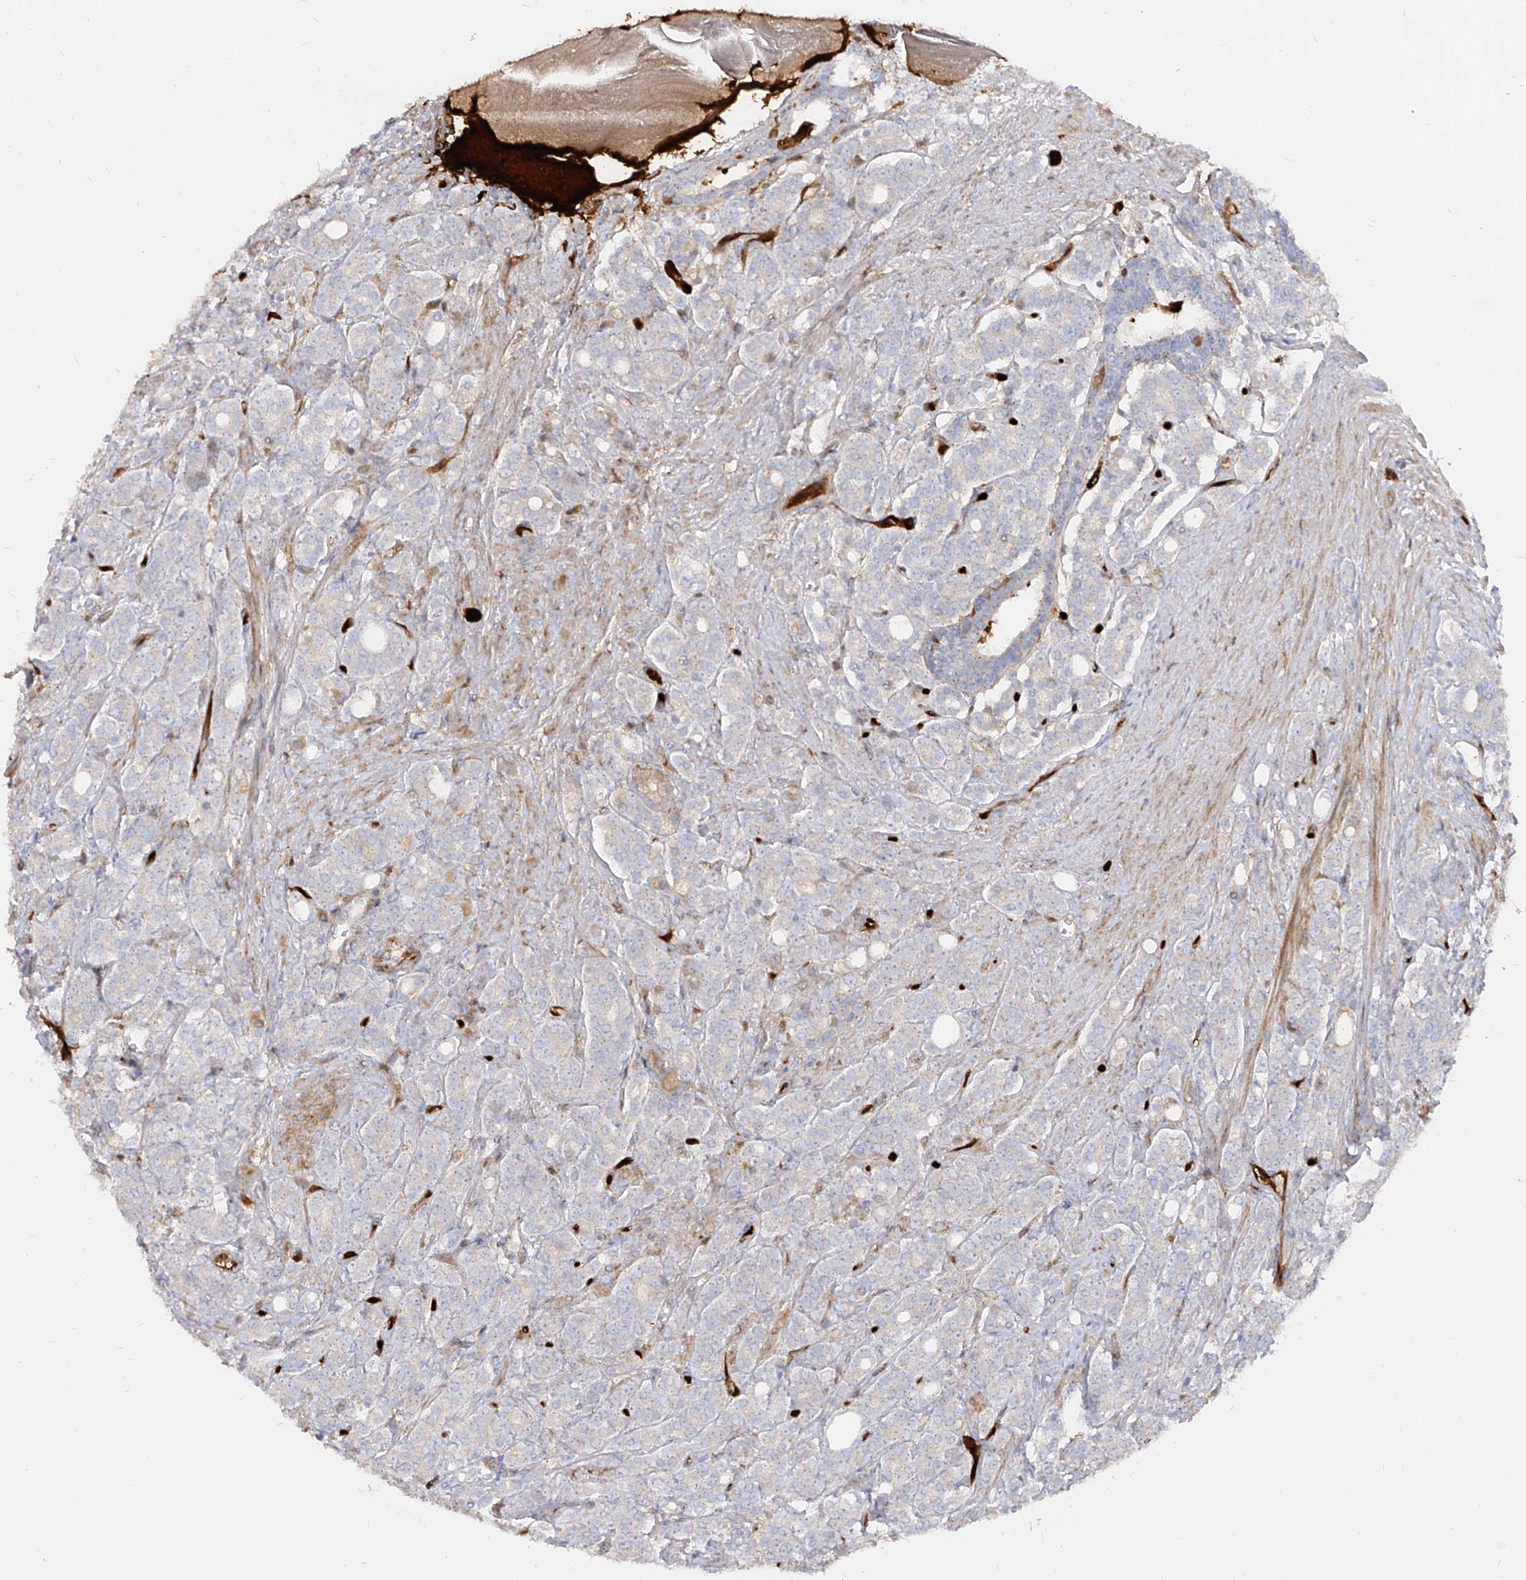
{"staining": {"intensity": "negative", "quantity": "none", "location": "none"}, "tissue": "prostate cancer", "cell_type": "Tumor cells", "image_type": "cancer", "snomed": [{"axis": "morphology", "description": "Adenocarcinoma, High grade"}, {"axis": "topography", "description": "Prostate"}], "caption": "A photomicrograph of prostate cancer (adenocarcinoma (high-grade)) stained for a protein demonstrates no brown staining in tumor cells.", "gene": "KYNU", "patient": {"sex": "male", "age": 62}}